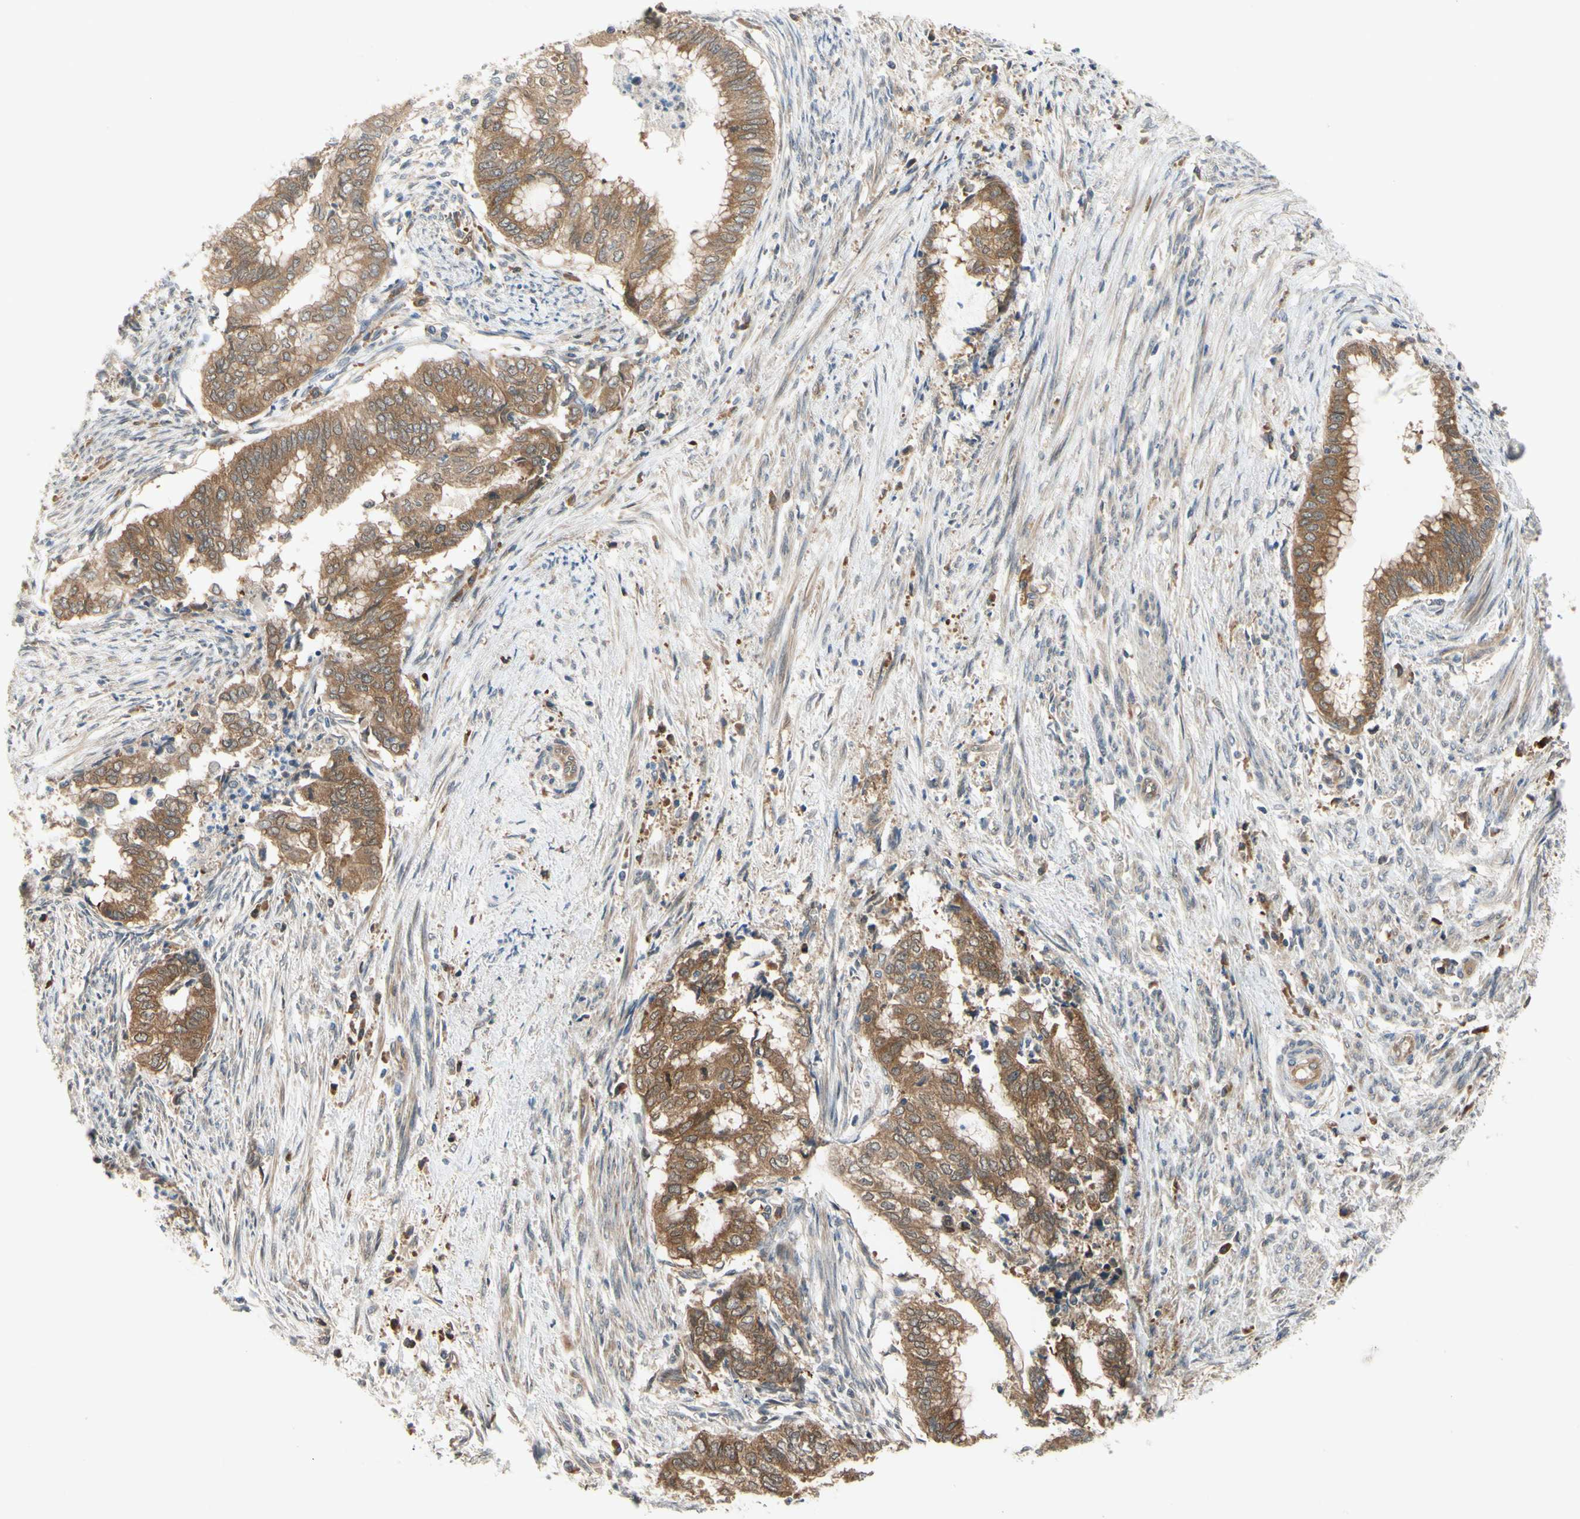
{"staining": {"intensity": "moderate", "quantity": ">75%", "location": "cytoplasmic/membranous"}, "tissue": "endometrial cancer", "cell_type": "Tumor cells", "image_type": "cancer", "snomed": [{"axis": "morphology", "description": "Necrosis, NOS"}, {"axis": "morphology", "description": "Adenocarcinoma, NOS"}, {"axis": "topography", "description": "Endometrium"}], "caption": "There is medium levels of moderate cytoplasmic/membranous expression in tumor cells of endometrial adenocarcinoma, as demonstrated by immunohistochemical staining (brown color).", "gene": "TDRP", "patient": {"sex": "female", "age": 79}}